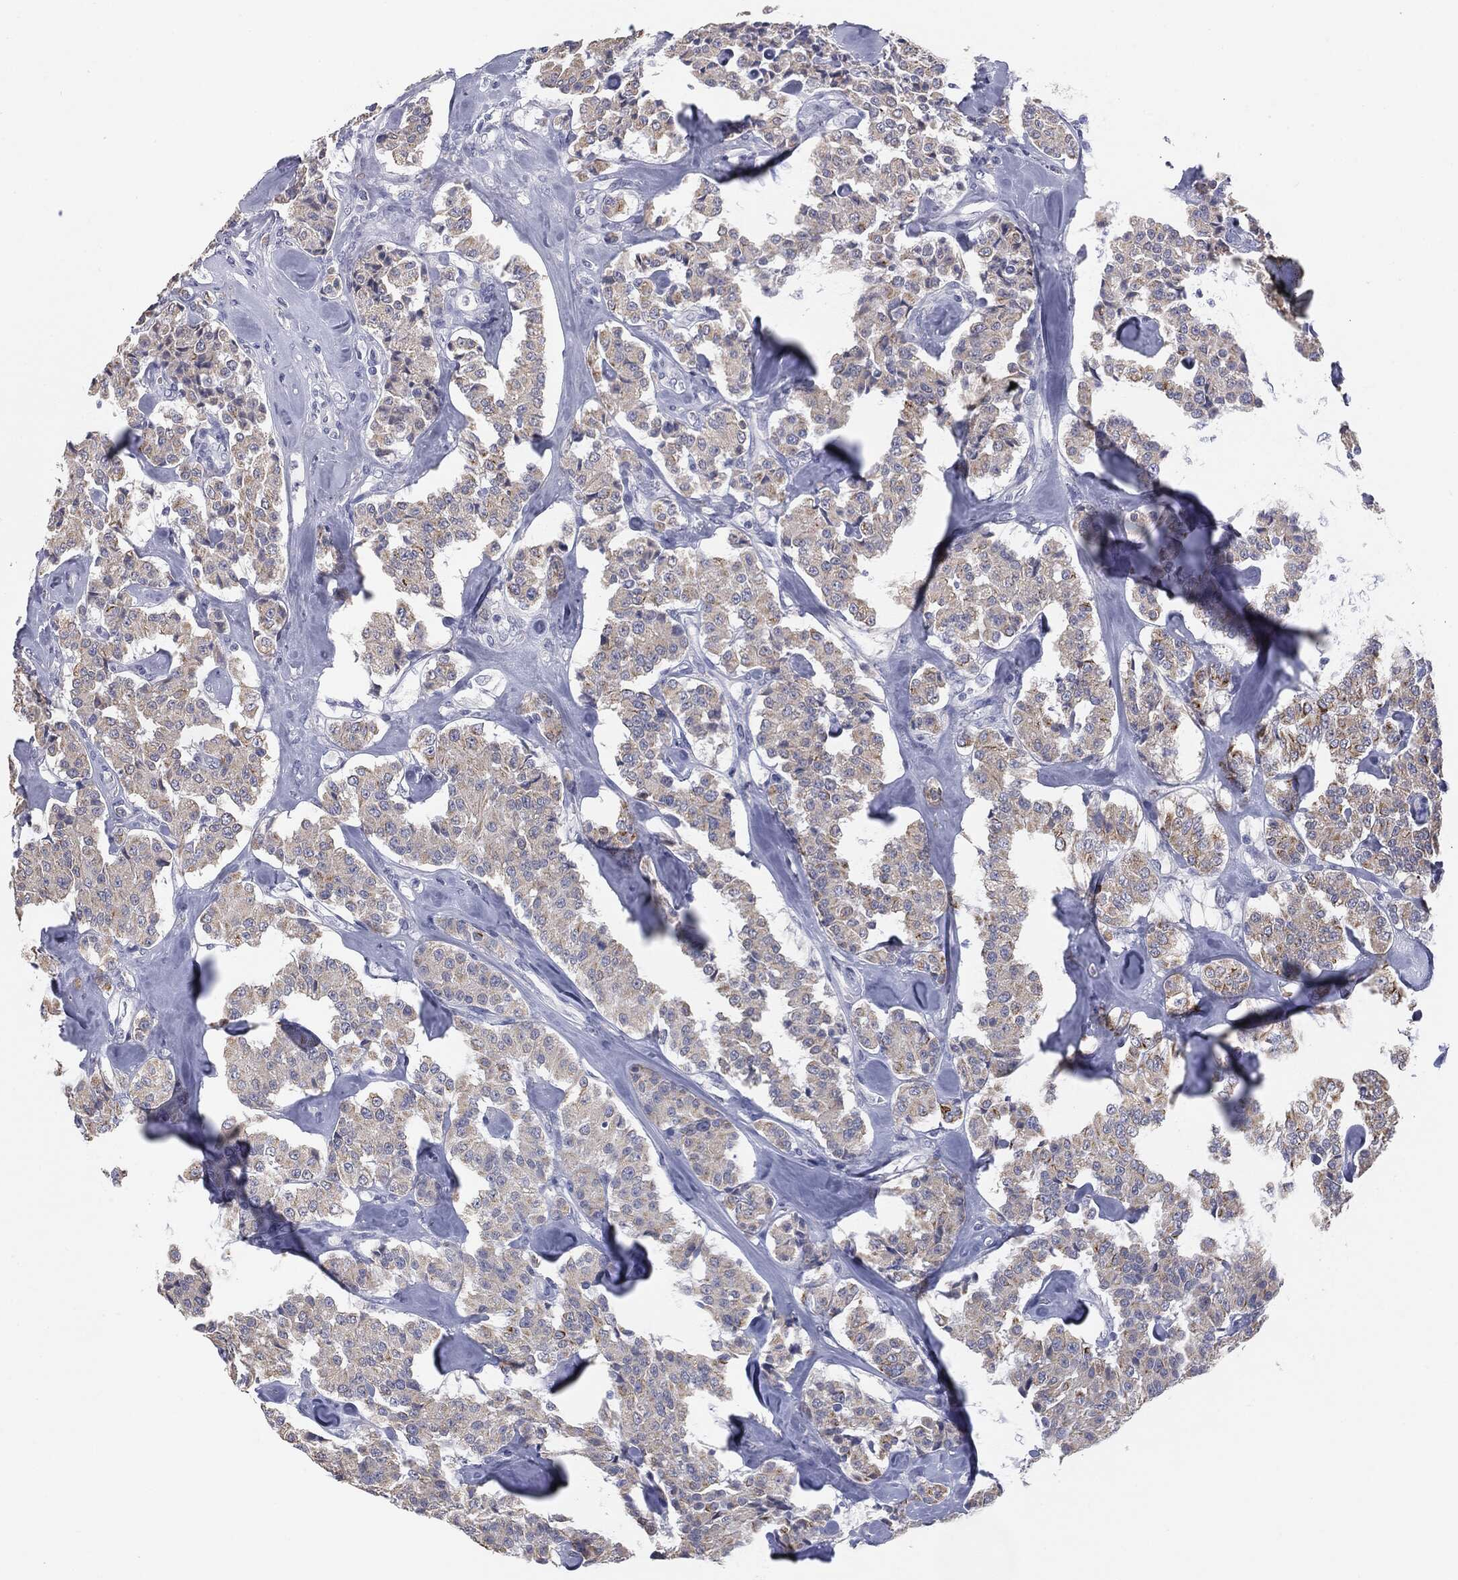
{"staining": {"intensity": "negative", "quantity": "none", "location": "none"}, "tissue": "carcinoid", "cell_type": "Tumor cells", "image_type": "cancer", "snomed": [{"axis": "morphology", "description": "Carcinoid, malignant, NOS"}, {"axis": "topography", "description": "Pancreas"}], "caption": "An IHC micrograph of carcinoid is shown. There is no staining in tumor cells of carcinoid.", "gene": "MUC1", "patient": {"sex": "male", "age": 41}}